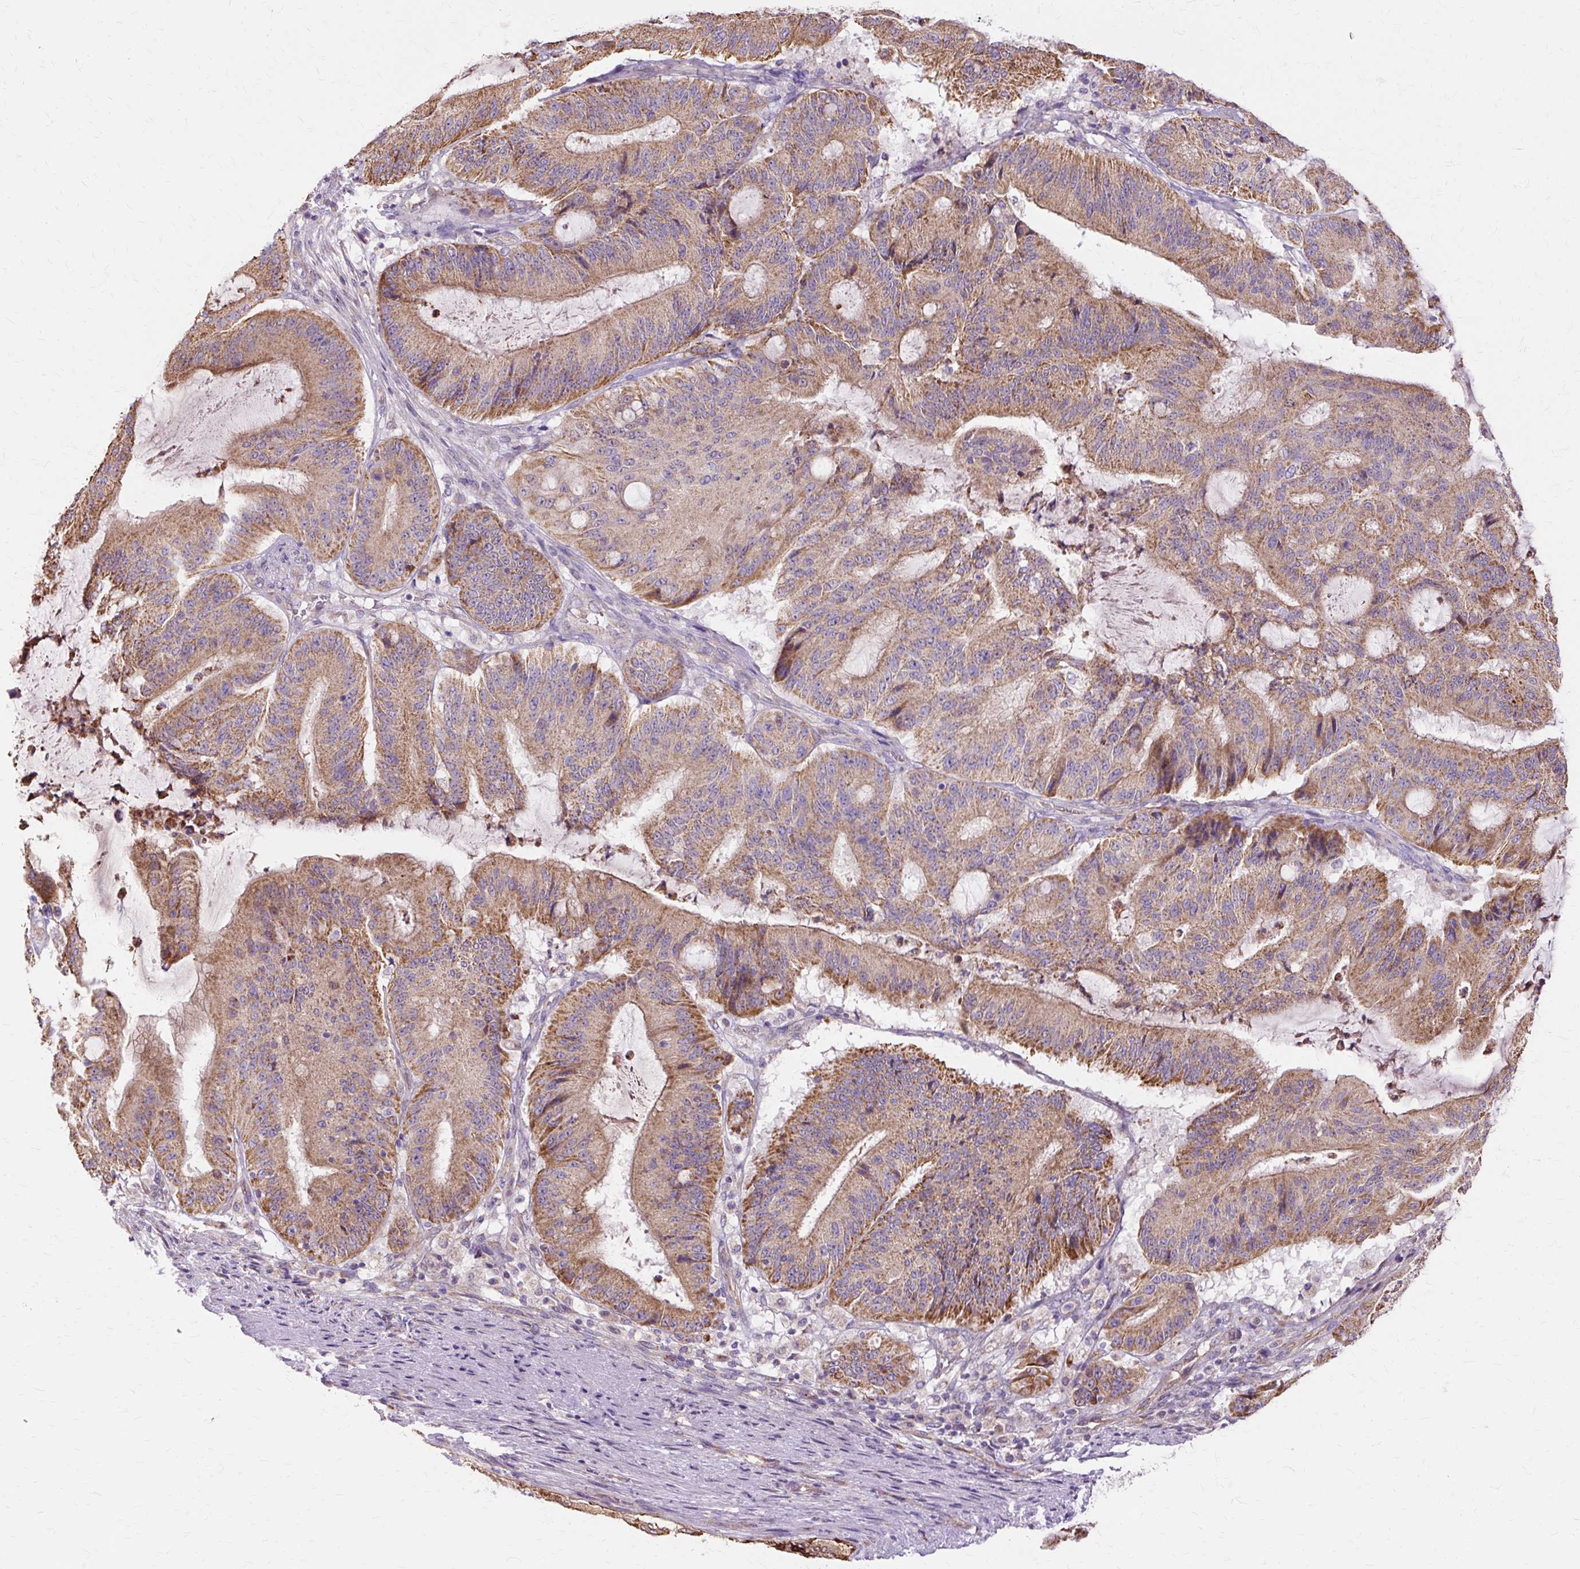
{"staining": {"intensity": "moderate", "quantity": ">75%", "location": "cytoplasmic/membranous"}, "tissue": "liver cancer", "cell_type": "Tumor cells", "image_type": "cancer", "snomed": [{"axis": "morphology", "description": "Normal tissue, NOS"}, {"axis": "morphology", "description": "Cholangiocarcinoma"}, {"axis": "topography", "description": "Liver"}, {"axis": "topography", "description": "Peripheral nerve tissue"}], "caption": "The histopathology image displays immunohistochemical staining of liver cancer (cholangiocarcinoma). There is moderate cytoplasmic/membranous positivity is identified in approximately >75% of tumor cells.", "gene": "PDZD2", "patient": {"sex": "female", "age": 73}}